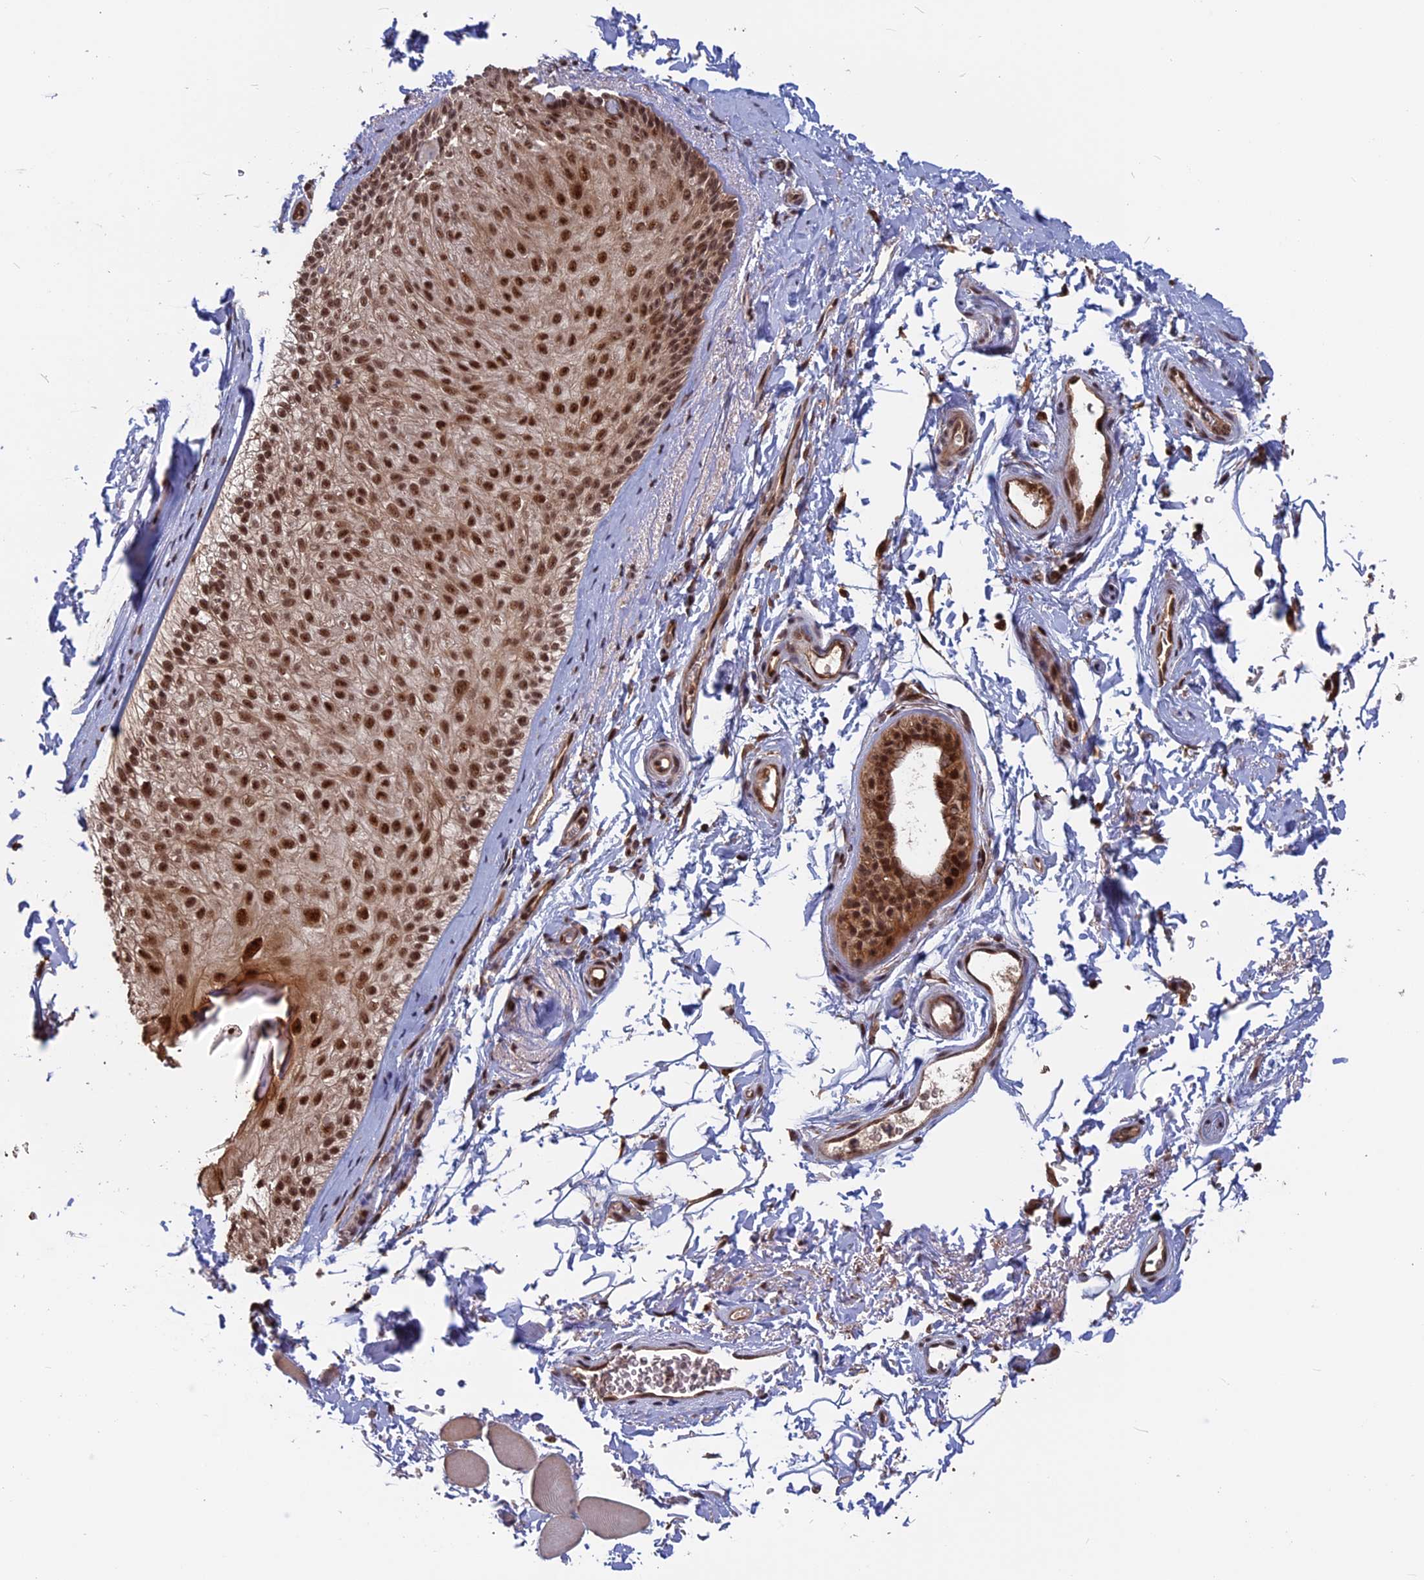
{"staining": {"intensity": "moderate", "quantity": ">75%", "location": "nuclear"}, "tissue": "skin", "cell_type": "Epidermal cells", "image_type": "normal", "snomed": [{"axis": "morphology", "description": "Normal tissue, NOS"}, {"axis": "topography", "description": "Anal"}], "caption": "Moderate nuclear positivity is identified in about >75% of epidermal cells in normal skin.", "gene": "CACTIN", "patient": {"sex": "male", "age": 44}}